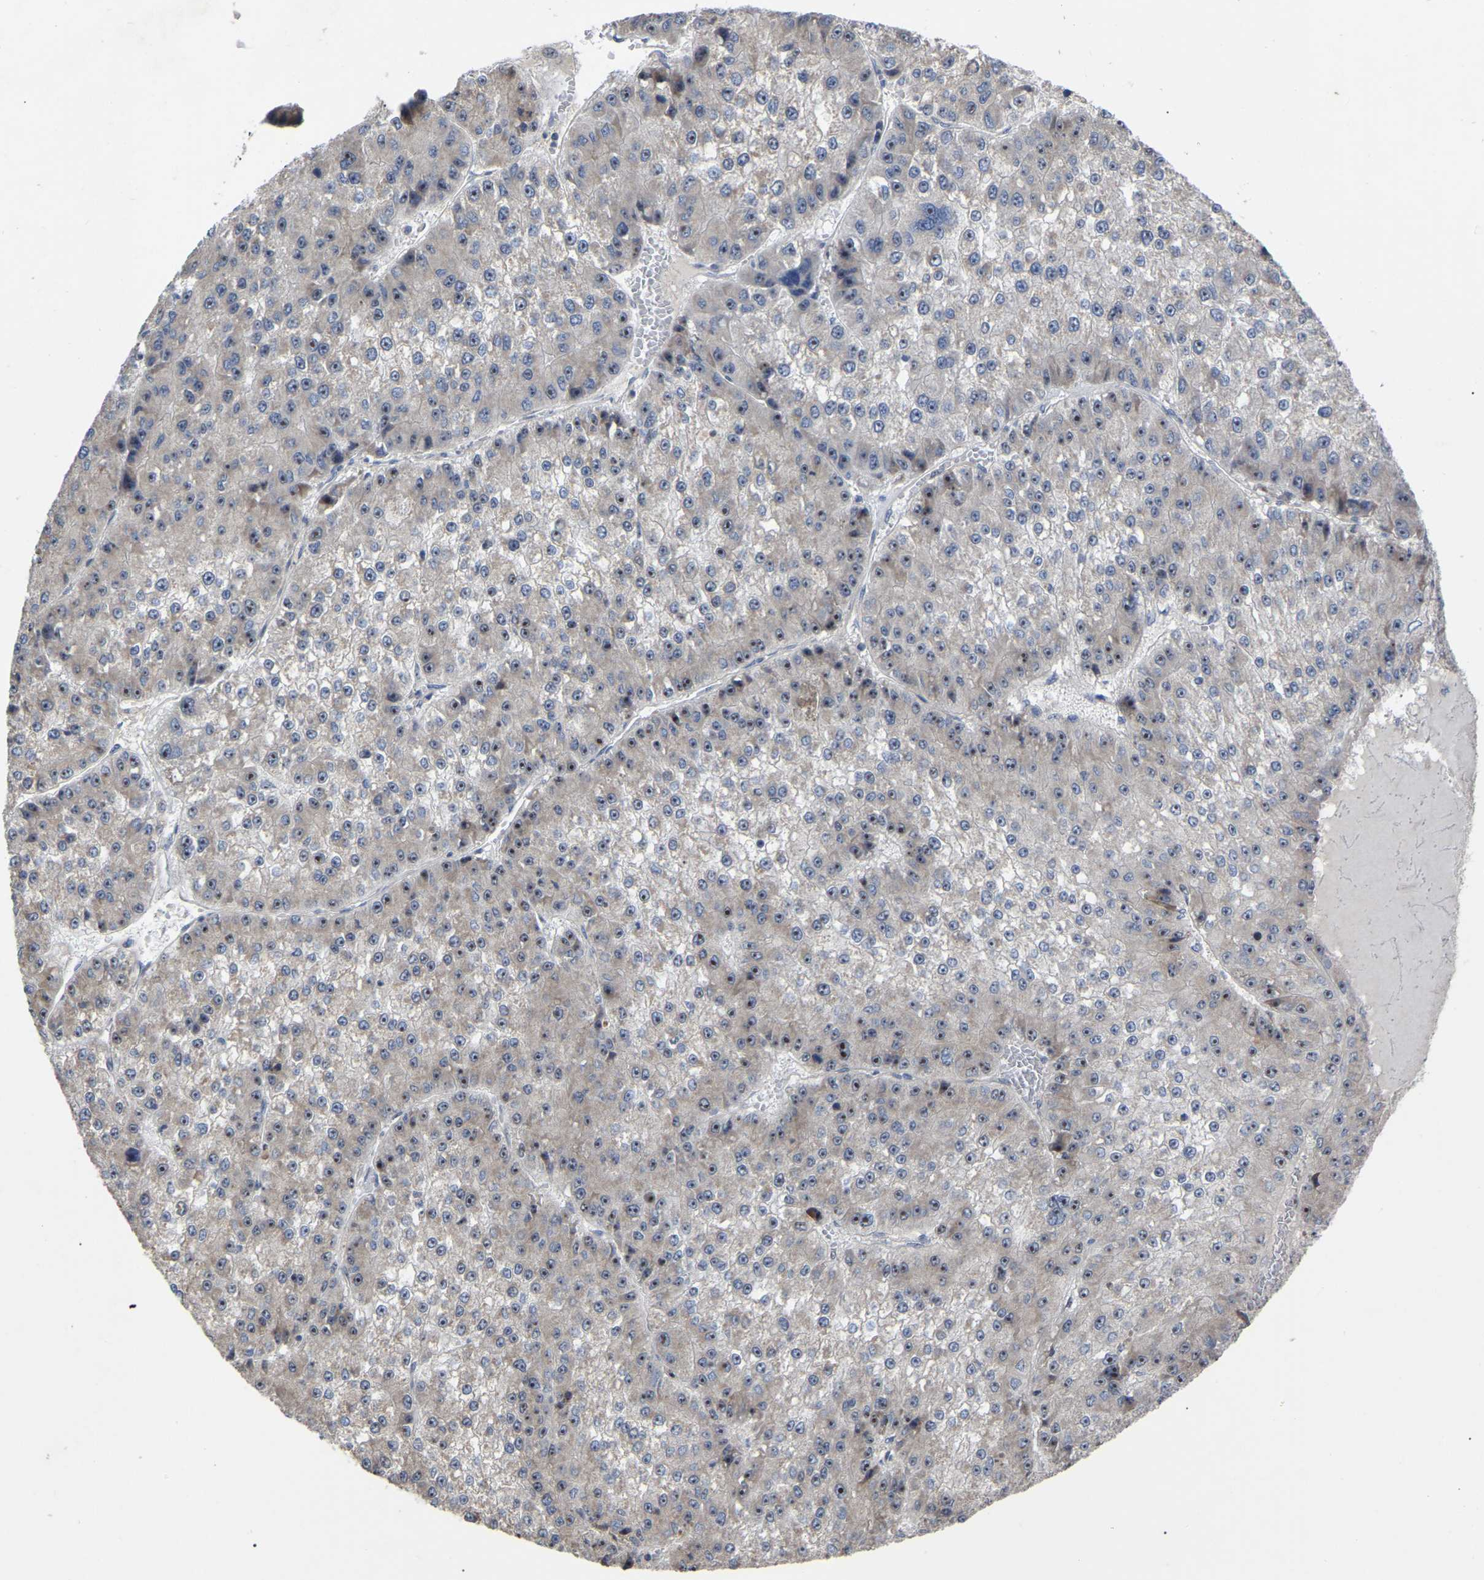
{"staining": {"intensity": "moderate", "quantity": "25%-75%", "location": "nuclear"}, "tissue": "liver cancer", "cell_type": "Tumor cells", "image_type": "cancer", "snomed": [{"axis": "morphology", "description": "Carcinoma, Hepatocellular, NOS"}, {"axis": "topography", "description": "Liver"}], "caption": "High-magnification brightfield microscopy of liver hepatocellular carcinoma stained with DAB (3,3'-diaminobenzidine) (brown) and counterstained with hematoxylin (blue). tumor cells exhibit moderate nuclear positivity is present in approximately25%-75% of cells. The protein is shown in brown color, while the nuclei are stained blue.", "gene": "NOP53", "patient": {"sex": "female", "age": 73}}